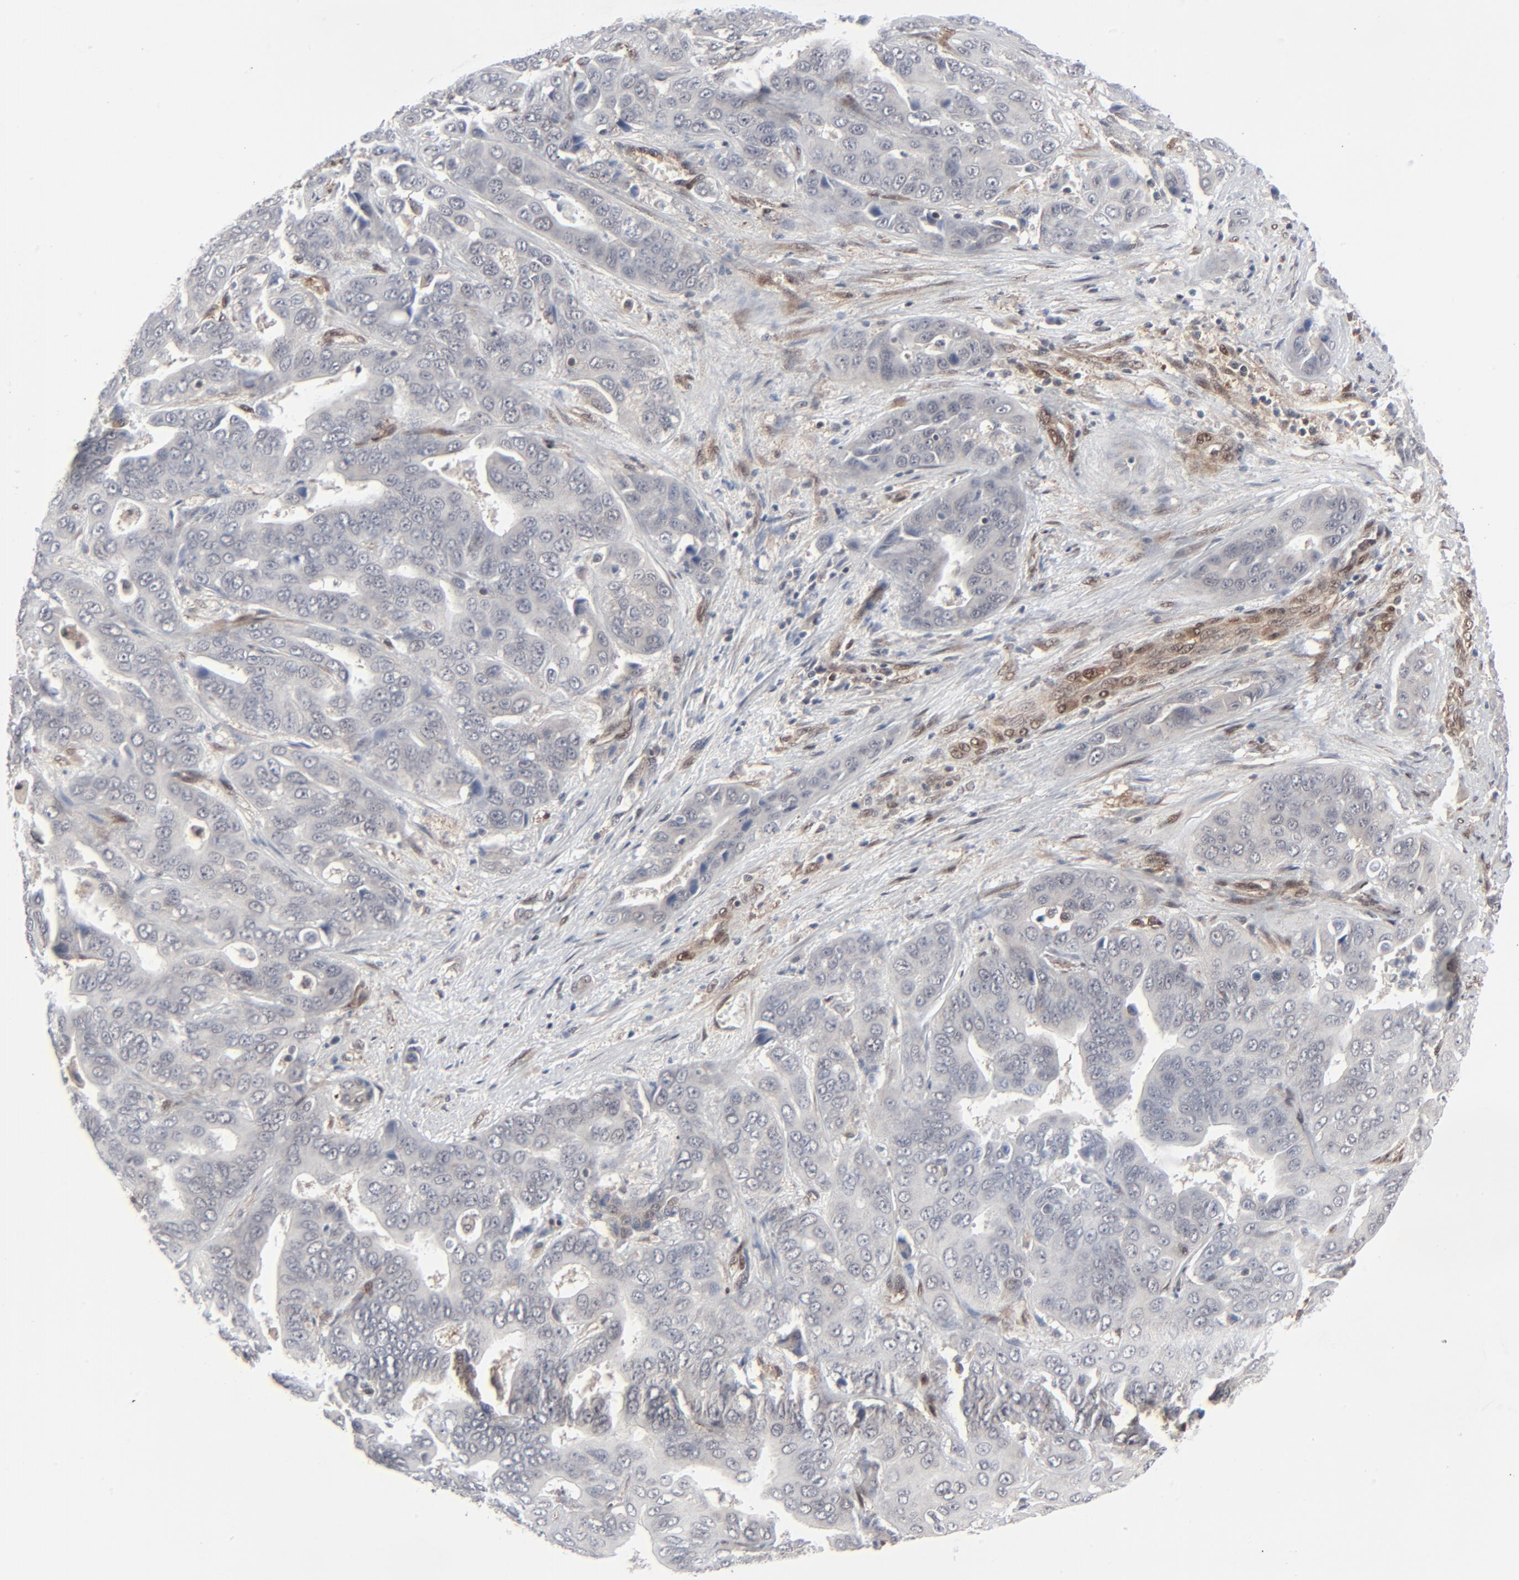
{"staining": {"intensity": "negative", "quantity": "none", "location": "none"}, "tissue": "liver cancer", "cell_type": "Tumor cells", "image_type": "cancer", "snomed": [{"axis": "morphology", "description": "Cholangiocarcinoma"}, {"axis": "topography", "description": "Liver"}], "caption": "The immunohistochemistry (IHC) image has no significant expression in tumor cells of liver cancer tissue.", "gene": "AKT1", "patient": {"sex": "female", "age": 52}}